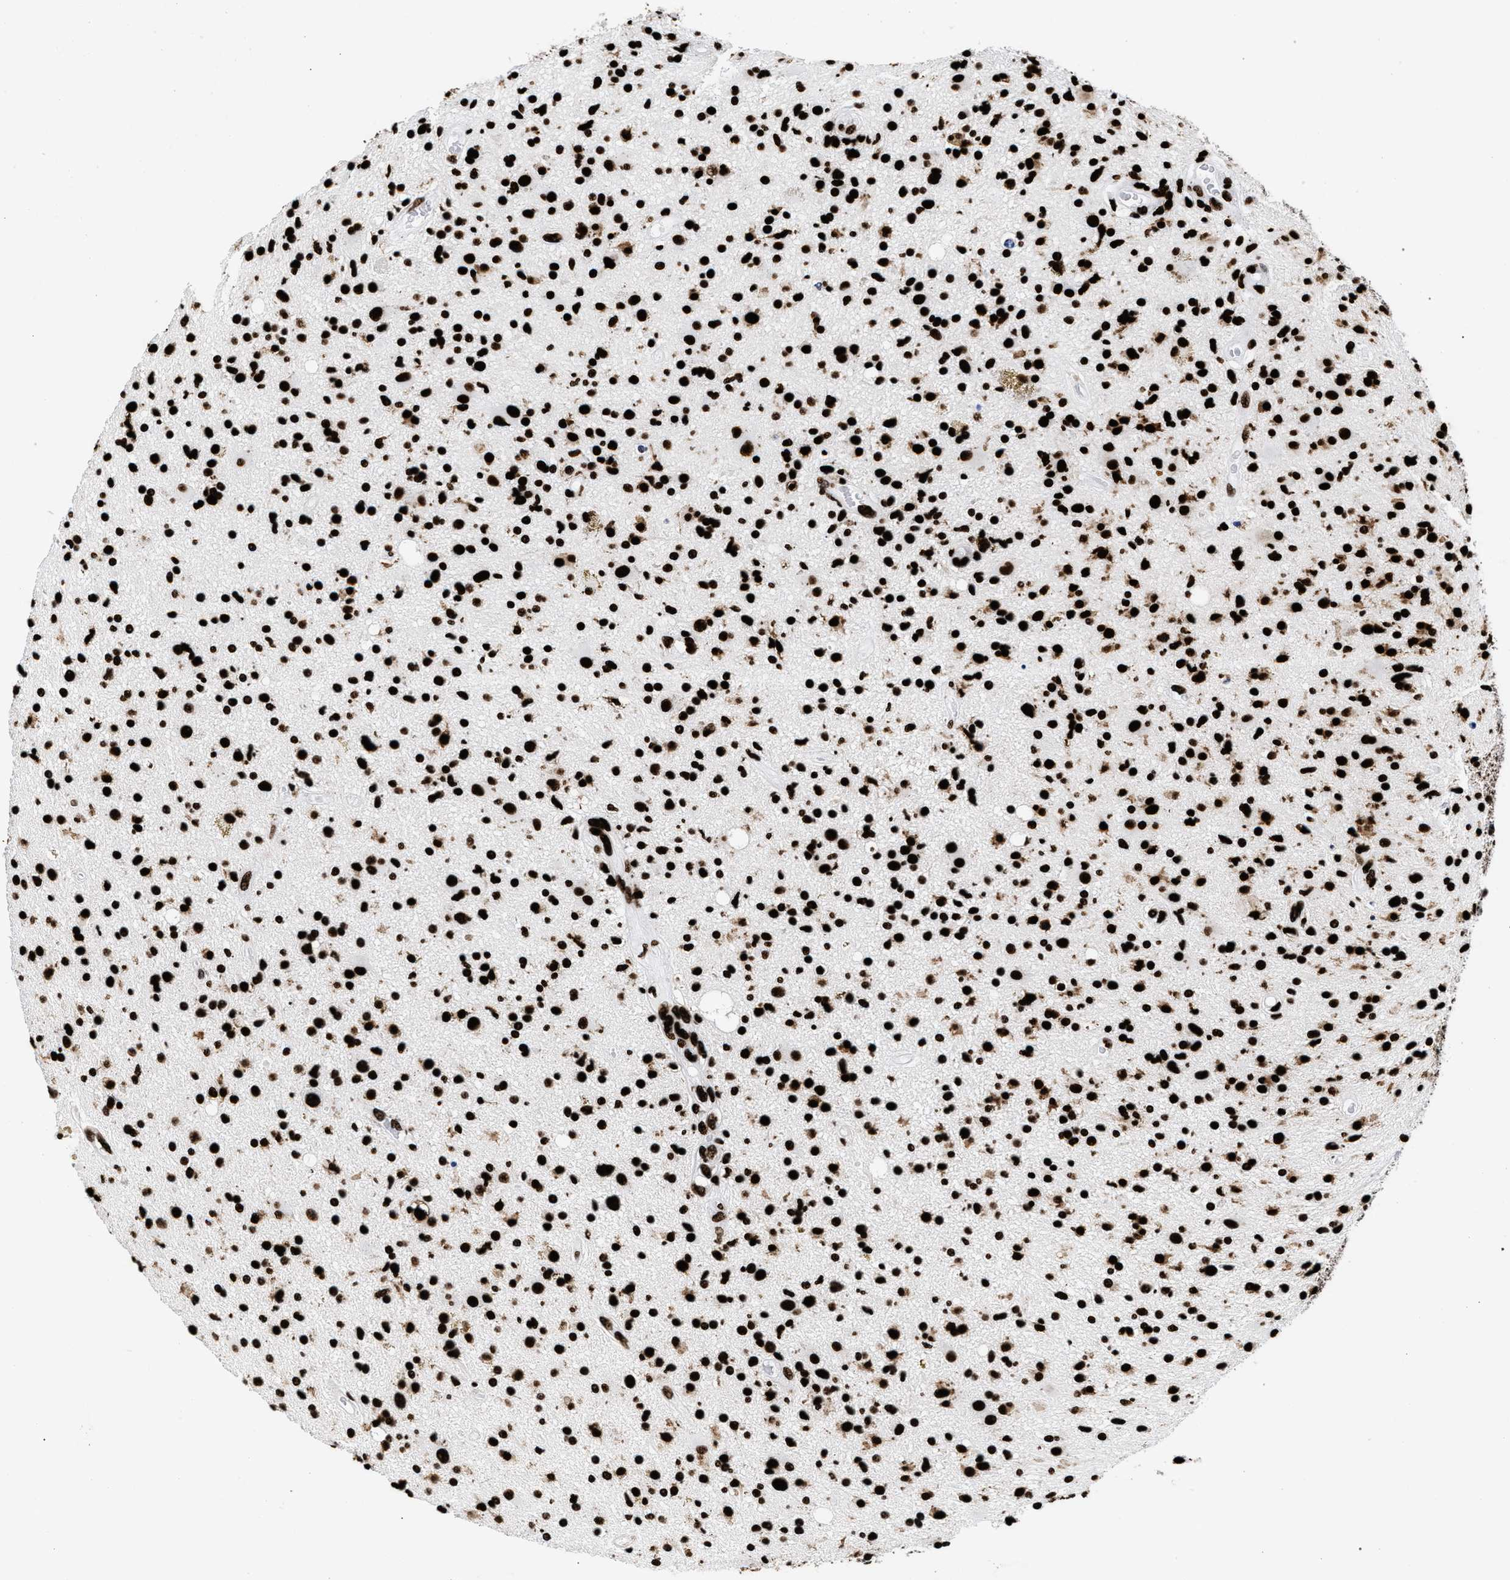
{"staining": {"intensity": "strong", "quantity": ">75%", "location": "nuclear"}, "tissue": "glioma", "cell_type": "Tumor cells", "image_type": "cancer", "snomed": [{"axis": "morphology", "description": "Glioma, malignant, High grade"}, {"axis": "topography", "description": "Brain"}], "caption": "Brown immunohistochemical staining in human glioma displays strong nuclear positivity in approximately >75% of tumor cells. The protein of interest is stained brown, and the nuclei are stained in blue (DAB IHC with brightfield microscopy, high magnification).", "gene": "HNRNPA1", "patient": {"sex": "male", "age": 33}}